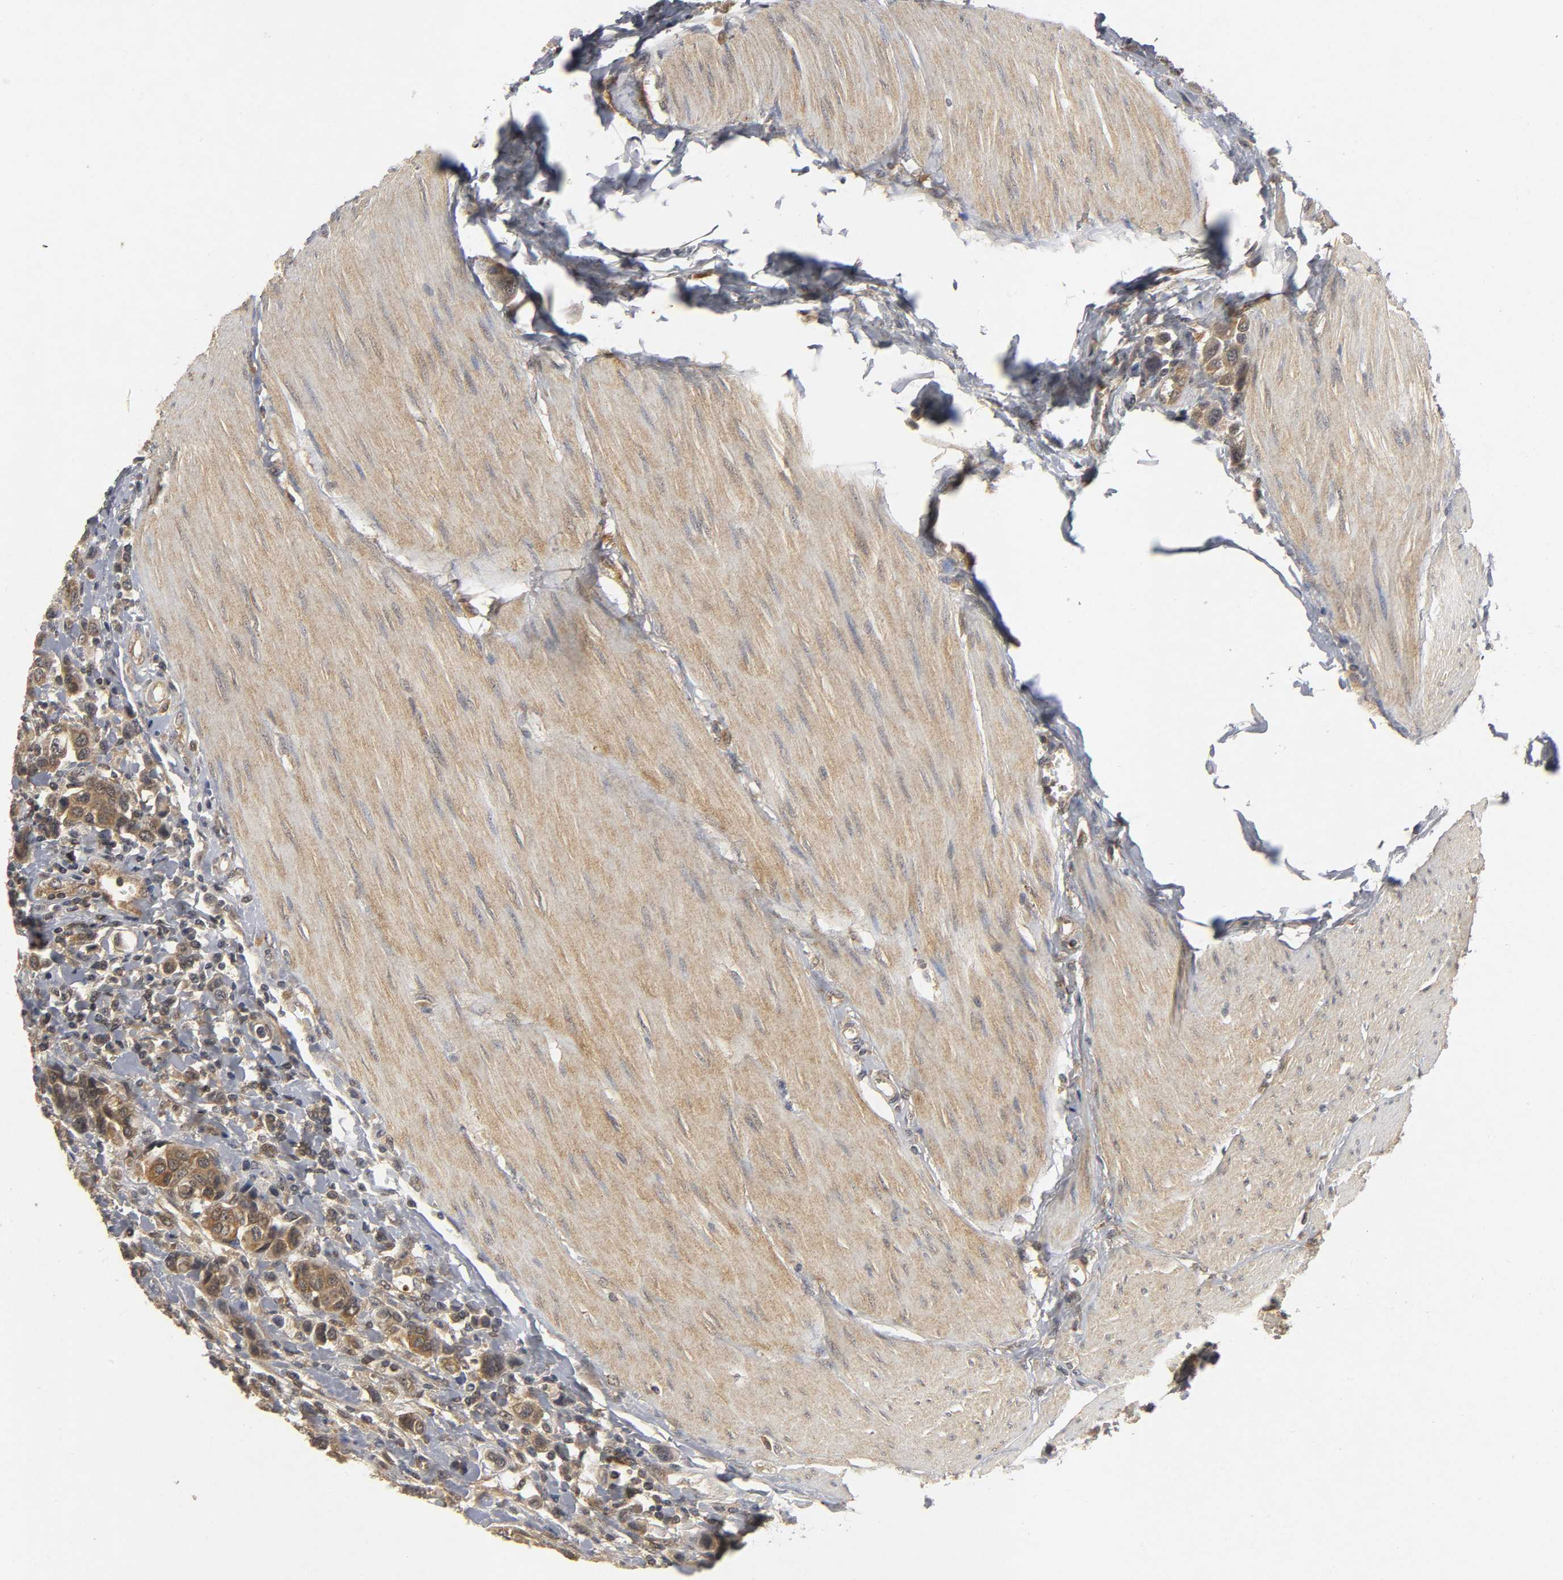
{"staining": {"intensity": "moderate", "quantity": ">75%", "location": "cytoplasmic/membranous"}, "tissue": "urothelial cancer", "cell_type": "Tumor cells", "image_type": "cancer", "snomed": [{"axis": "morphology", "description": "Urothelial carcinoma, High grade"}, {"axis": "topography", "description": "Urinary bladder"}], "caption": "IHC (DAB (3,3'-diaminobenzidine)) staining of urothelial carcinoma (high-grade) reveals moderate cytoplasmic/membranous protein positivity in approximately >75% of tumor cells. (brown staining indicates protein expression, while blue staining denotes nuclei).", "gene": "TRAF6", "patient": {"sex": "male", "age": 50}}